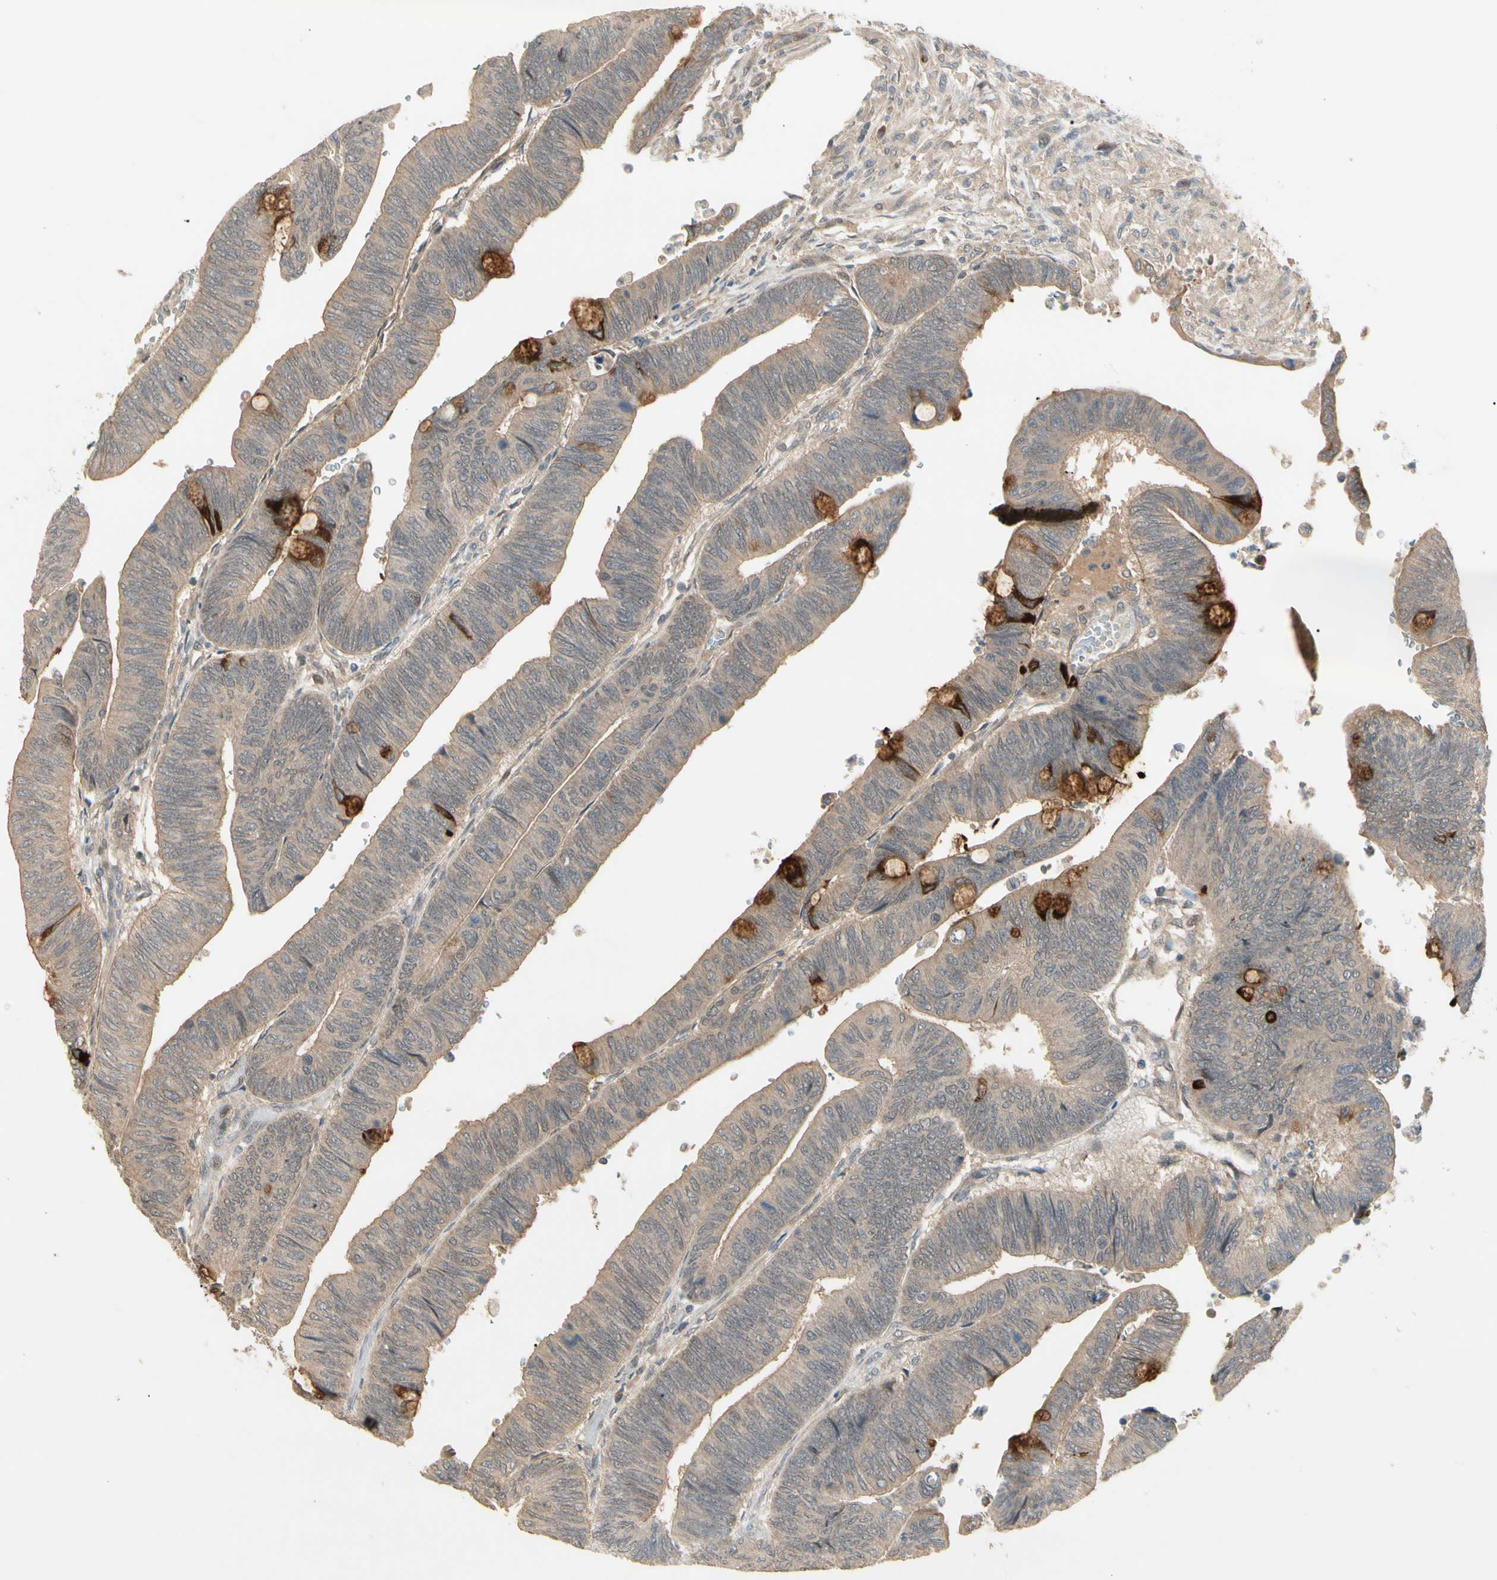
{"staining": {"intensity": "weak", "quantity": ">75%", "location": "cytoplasmic/membranous"}, "tissue": "colorectal cancer", "cell_type": "Tumor cells", "image_type": "cancer", "snomed": [{"axis": "morphology", "description": "Normal tissue, NOS"}, {"axis": "morphology", "description": "Adenocarcinoma, NOS"}, {"axis": "topography", "description": "Rectum"}, {"axis": "topography", "description": "Peripheral nerve tissue"}], "caption": "Adenocarcinoma (colorectal) stained for a protein shows weak cytoplasmic/membranous positivity in tumor cells.", "gene": "ATG4C", "patient": {"sex": "male", "age": 92}}